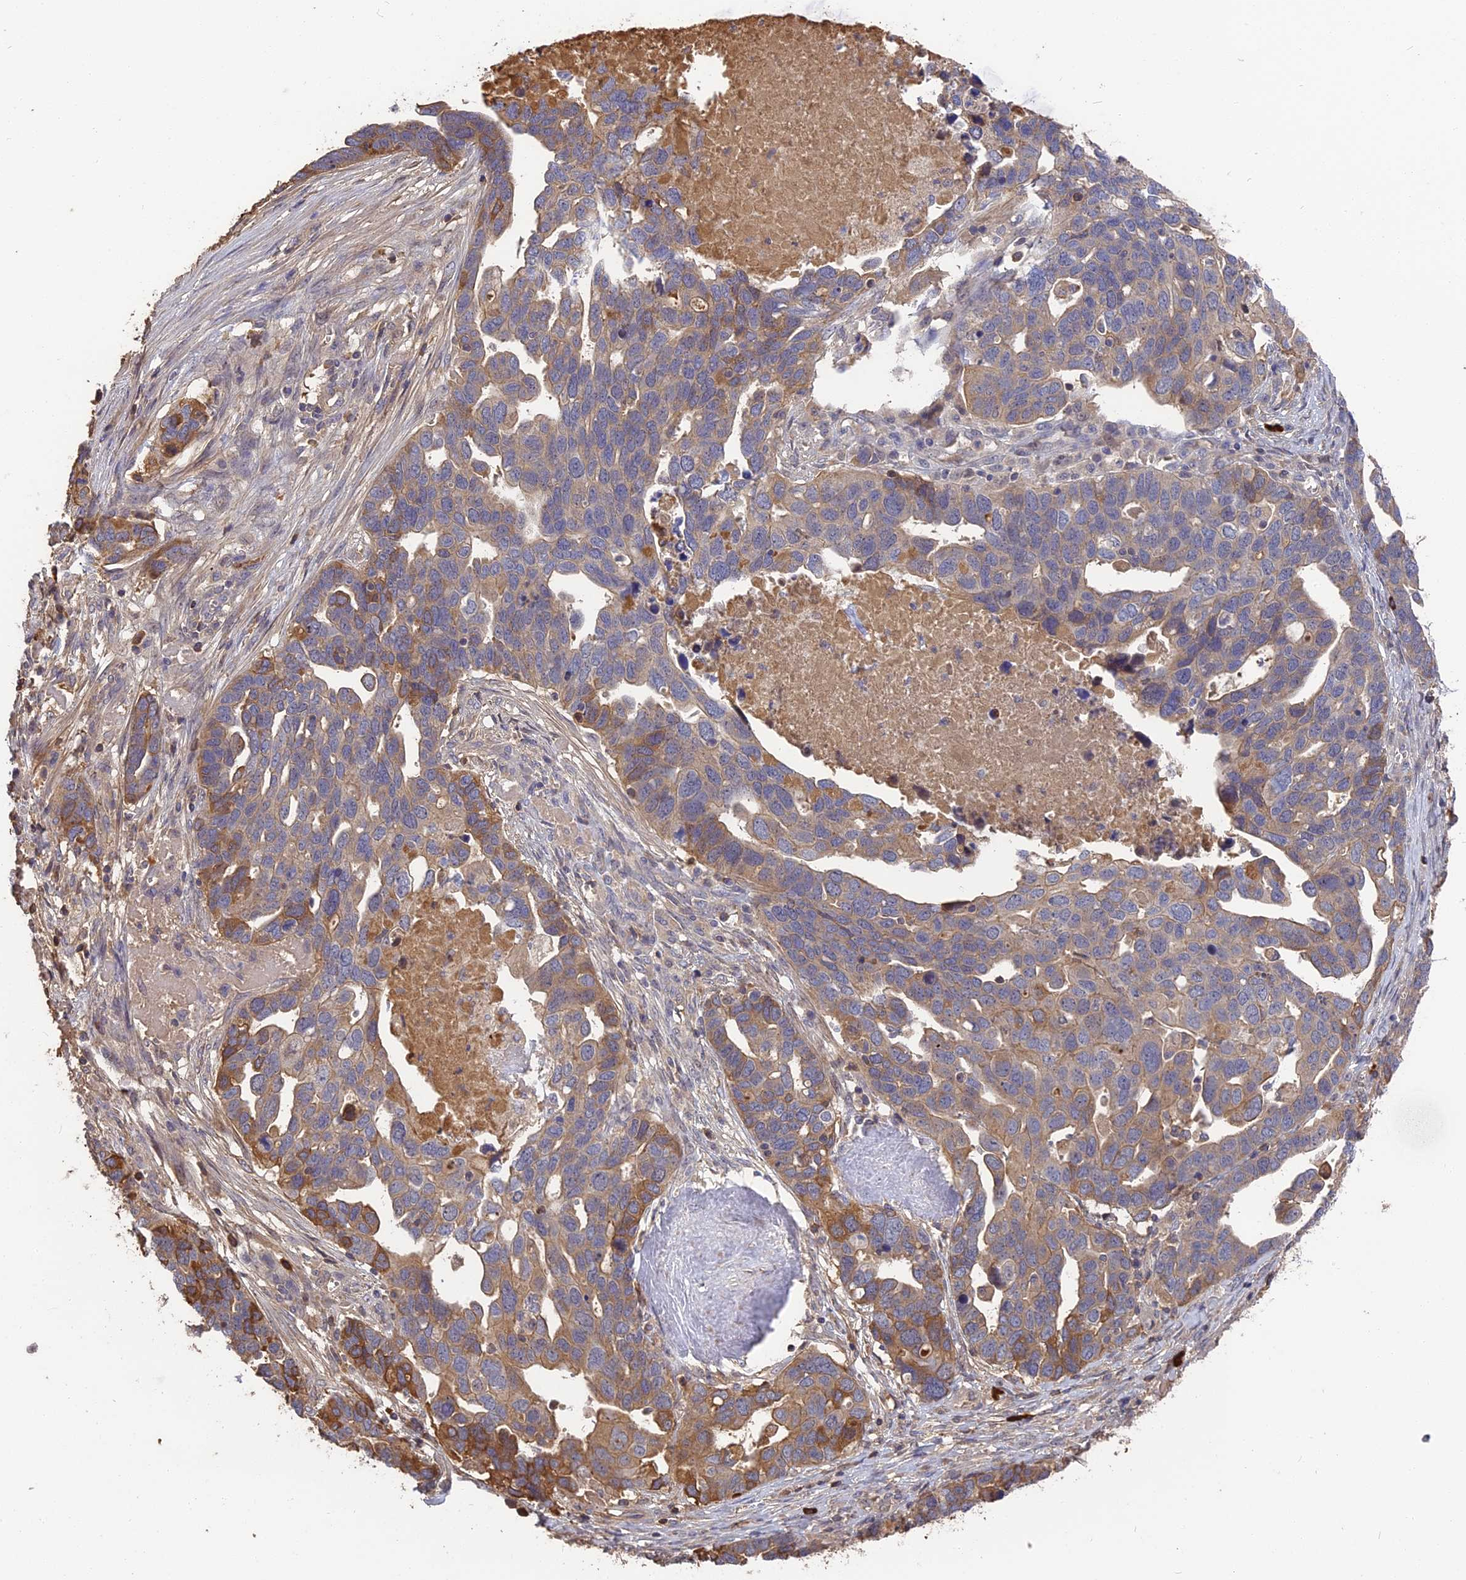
{"staining": {"intensity": "moderate", "quantity": ">75%", "location": "cytoplasmic/membranous"}, "tissue": "ovarian cancer", "cell_type": "Tumor cells", "image_type": "cancer", "snomed": [{"axis": "morphology", "description": "Cystadenocarcinoma, serous, NOS"}, {"axis": "topography", "description": "Ovary"}], "caption": "Moderate cytoplasmic/membranous expression for a protein is seen in approximately >75% of tumor cells of ovarian cancer (serous cystadenocarcinoma) using immunohistochemistry.", "gene": "ERMAP", "patient": {"sex": "female", "age": 54}}